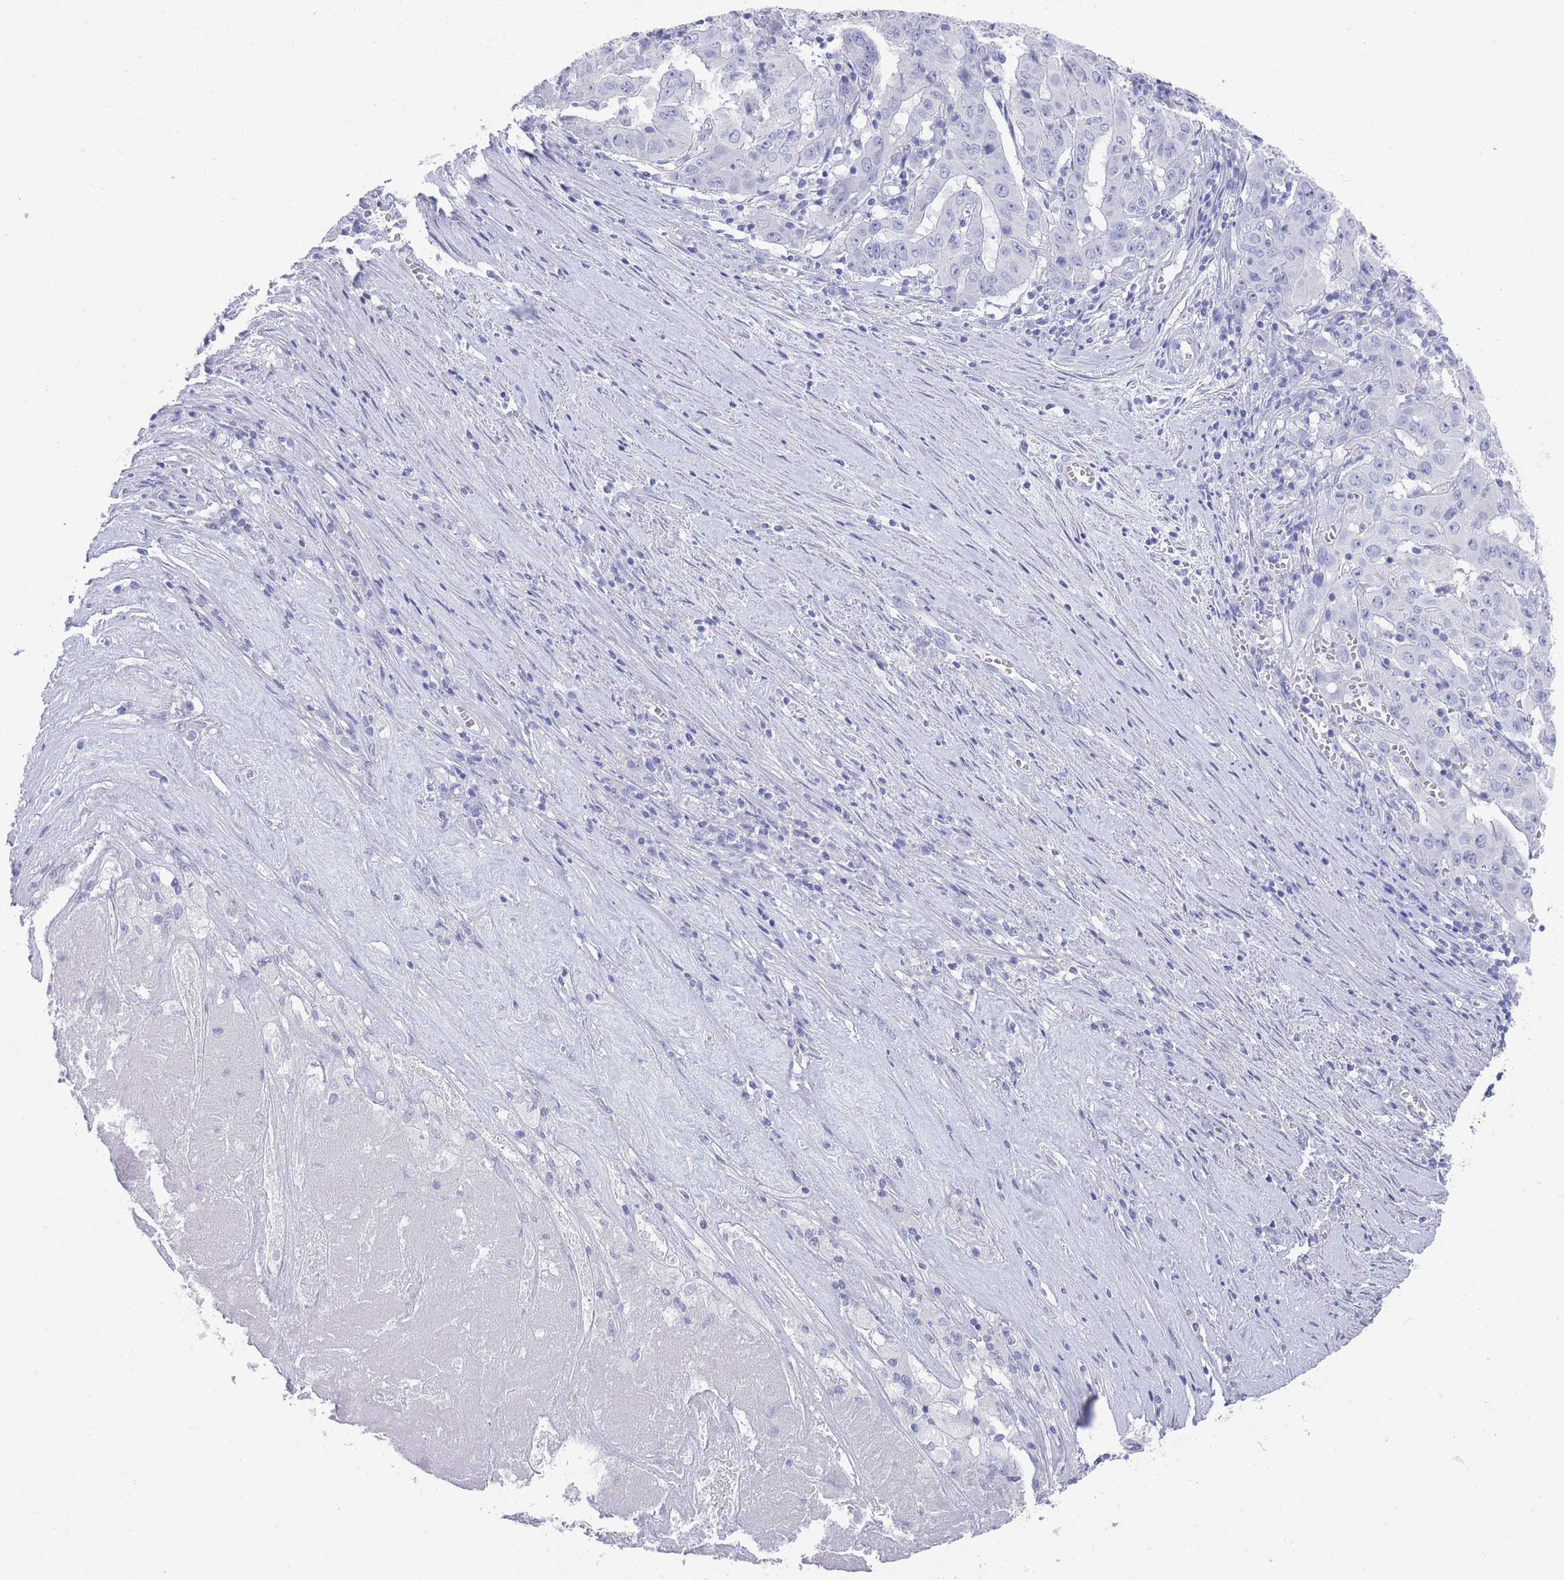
{"staining": {"intensity": "negative", "quantity": "none", "location": "none"}, "tissue": "pancreatic cancer", "cell_type": "Tumor cells", "image_type": "cancer", "snomed": [{"axis": "morphology", "description": "Adenocarcinoma, NOS"}, {"axis": "topography", "description": "Pancreas"}], "caption": "The micrograph demonstrates no staining of tumor cells in adenocarcinoma (pancreatic). Brightfield microscopy of IHC stained with DAB (brown) and hematoxylin (blue), captured at high magnification.", "gene": "RAB2B", "patient": {"sex": "male", "age": 63}}